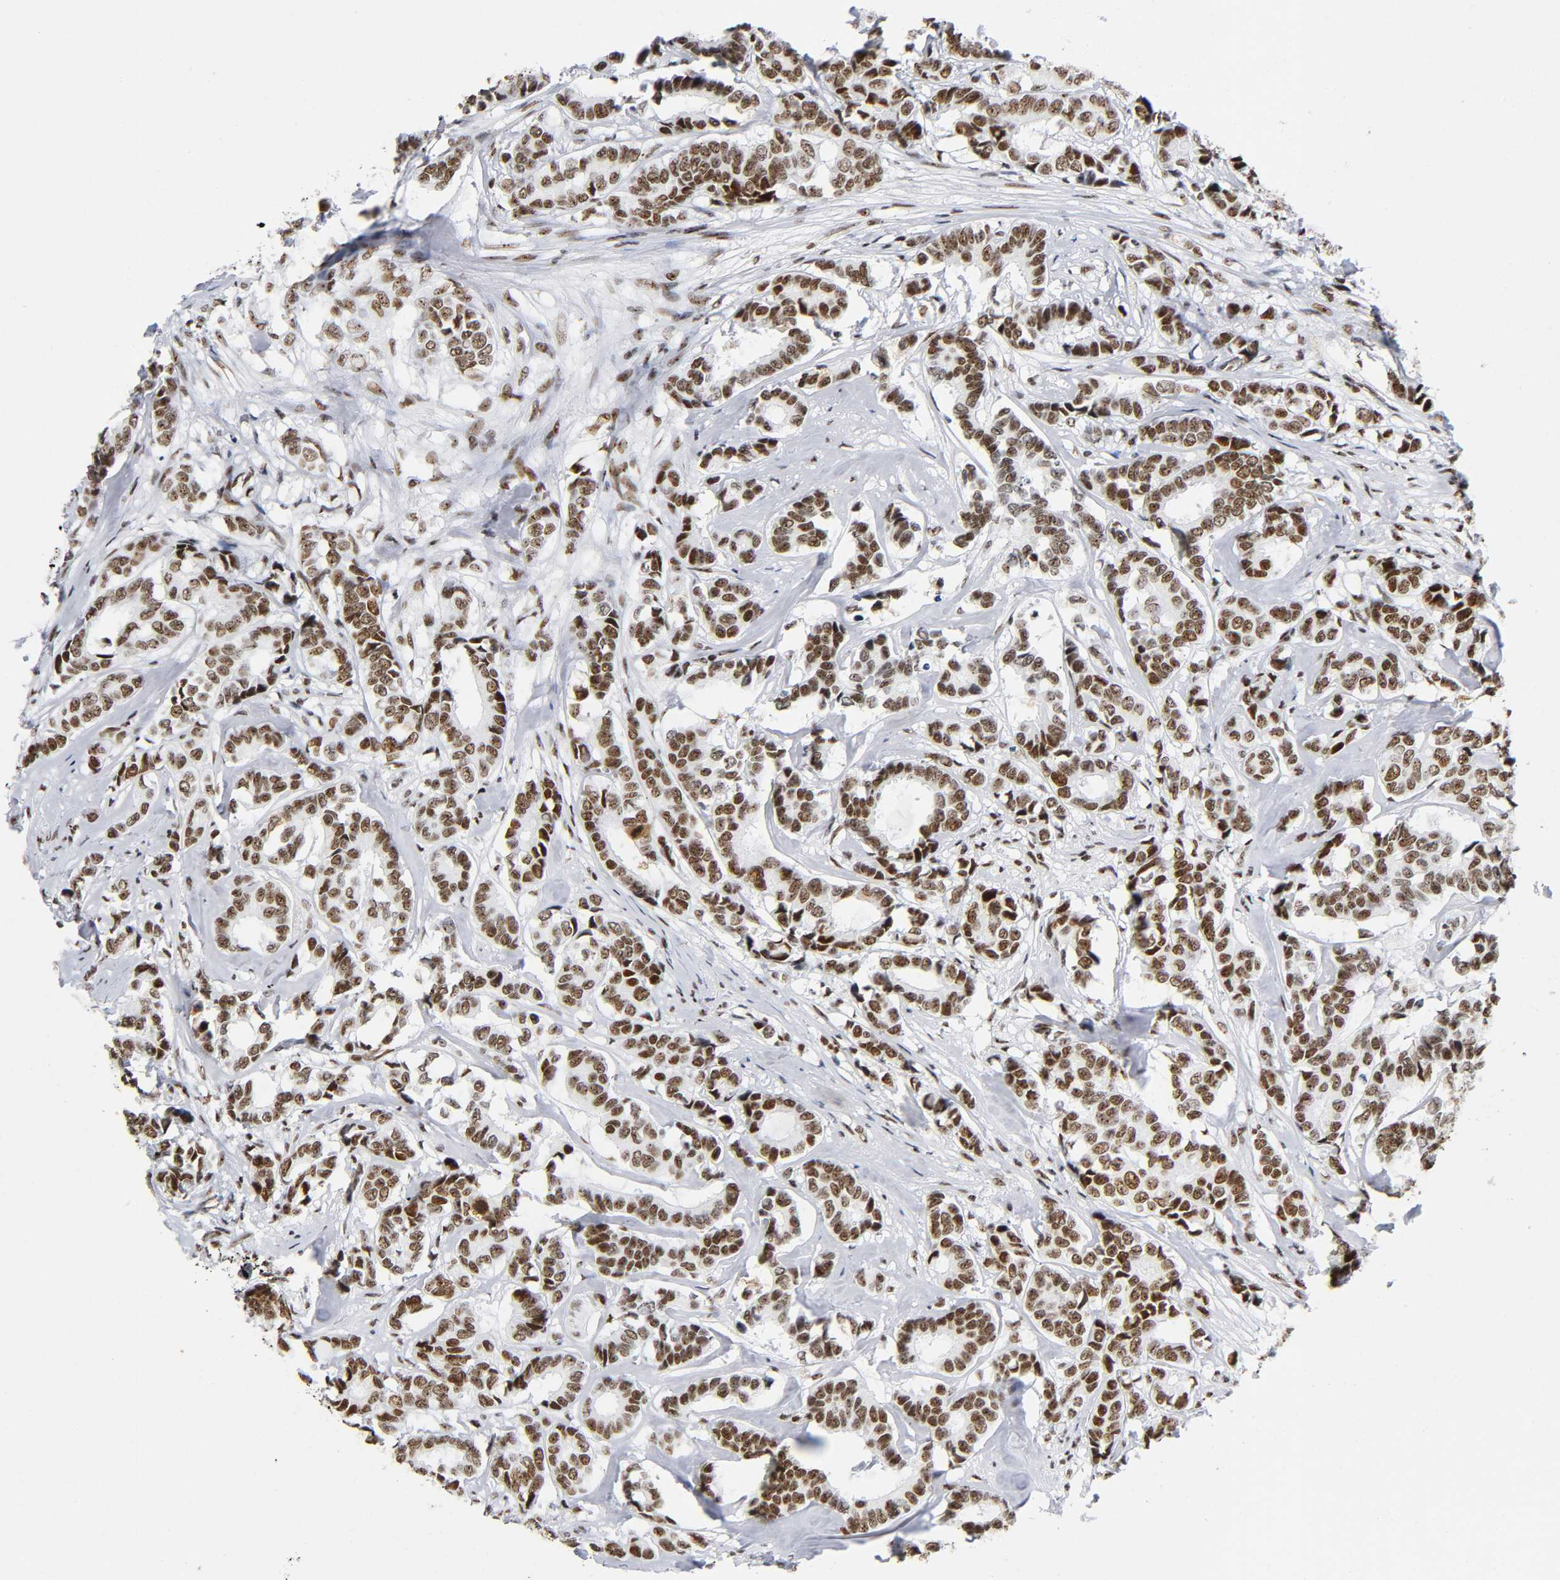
{"staining": {"intensity": "moderate", "quantity": ">75%", "location": "nuclear"}, "tissue": "breast cancer", "cell_type": "Tumor cells", "image_type": "cancer", "snomed": [{"axis": "morphology", "description": "Duct carcinoma"}, {"axis": "topography", "description": "Breast"}], "caption": "Immunohistochemistry (IHC) micrograph of human breast cancer (infiltrating ductal carcinoma) stained for a protein (brown), which displays medium levels of moderate nuclear expression in about >75% of tumor cells.", "gene": "UBTF", "patient": {"sex": "female", "age": 87}}